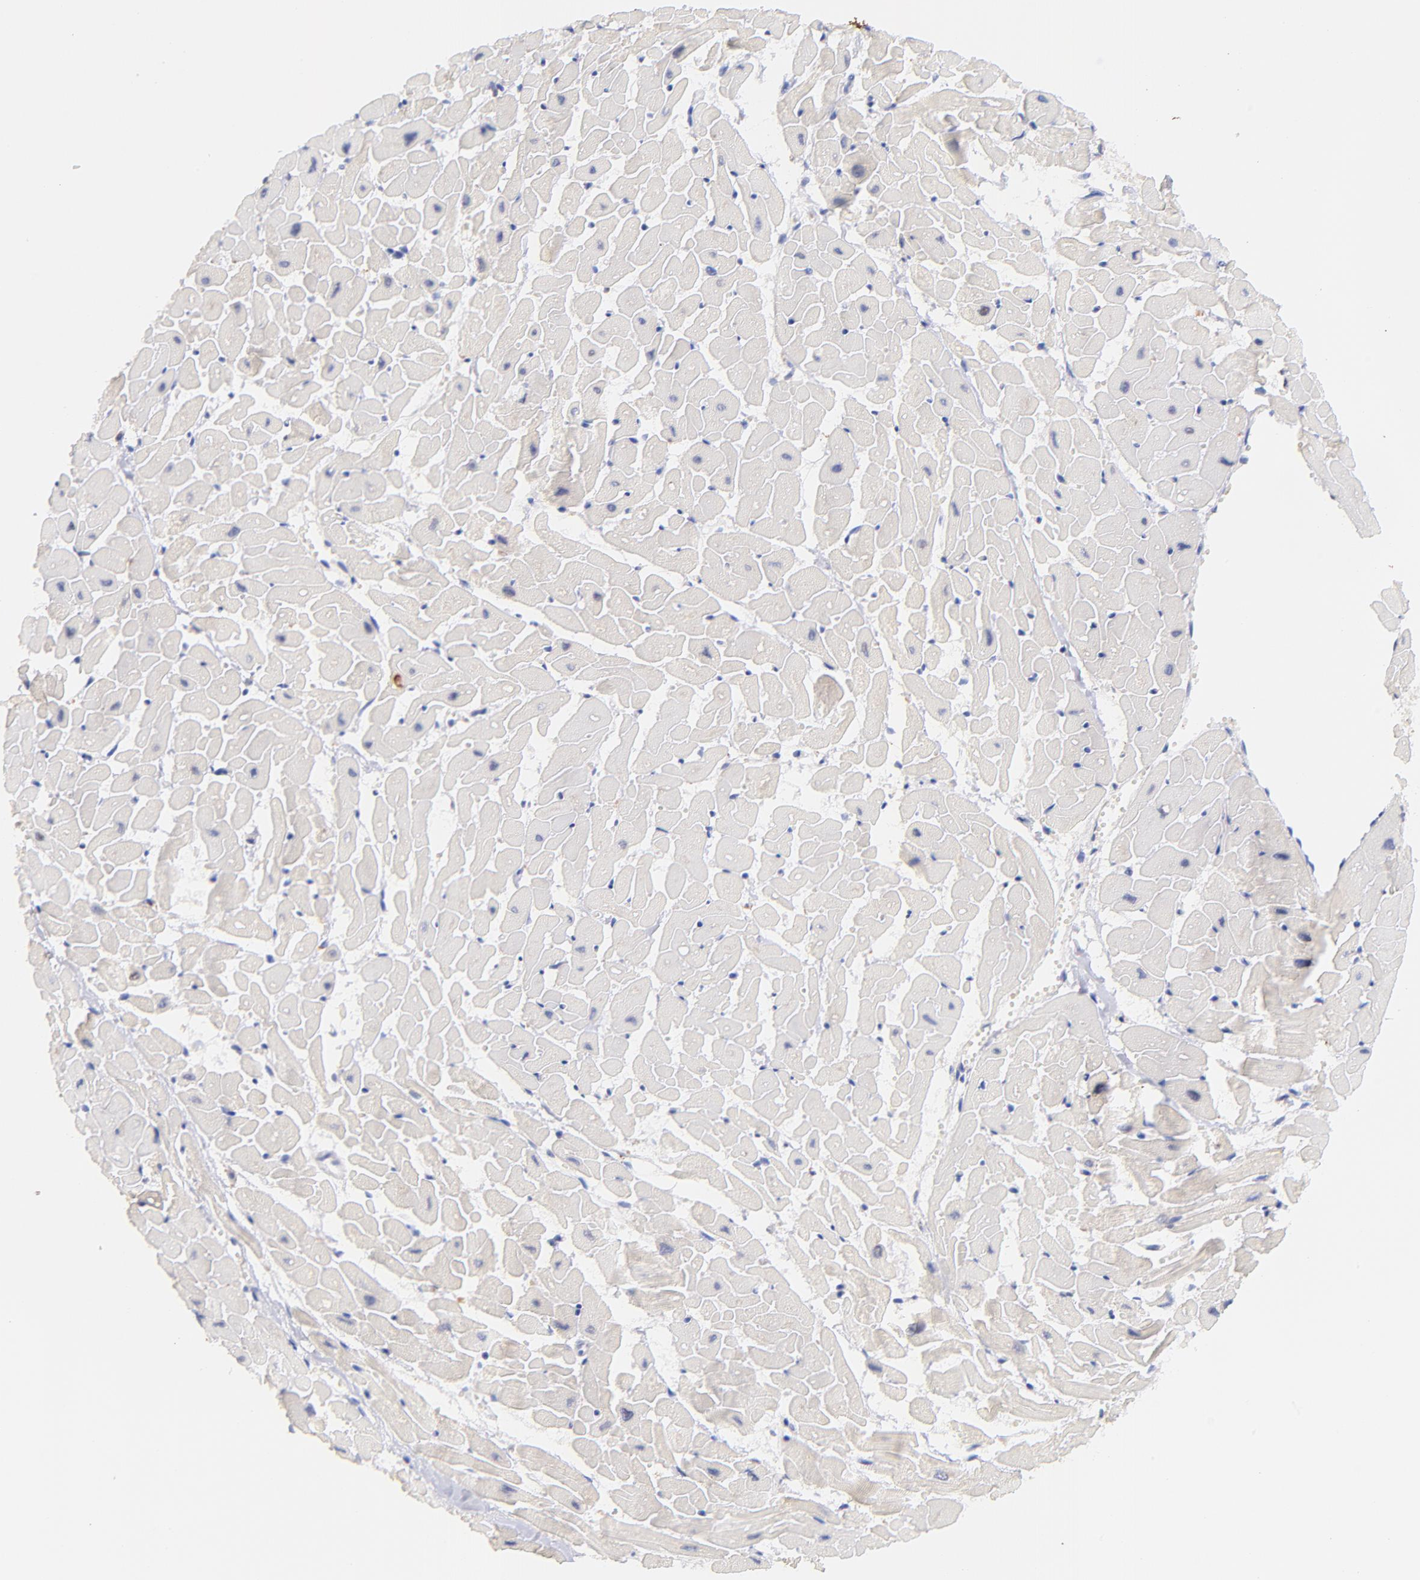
{"staining": {"intensity": "negative", "quantity": "none", "location": "none"}, "tissue": "heart muscle", "cell_type": "Cardiomyocytes", "image_type": "normal", "snomed": [{"axis": "morphology", "description": "Normal tissue, NOS"}, {"axis": "topography", "description": "Heart"}], "caption": "Immunohistochemistry (IHC) image of unremarkable human heart muscle stained for a protein (brown), which displays no expression in cardiomyocytes.", "gene": "IGLV7", "patient": {"sex": "female", "age": 19}}